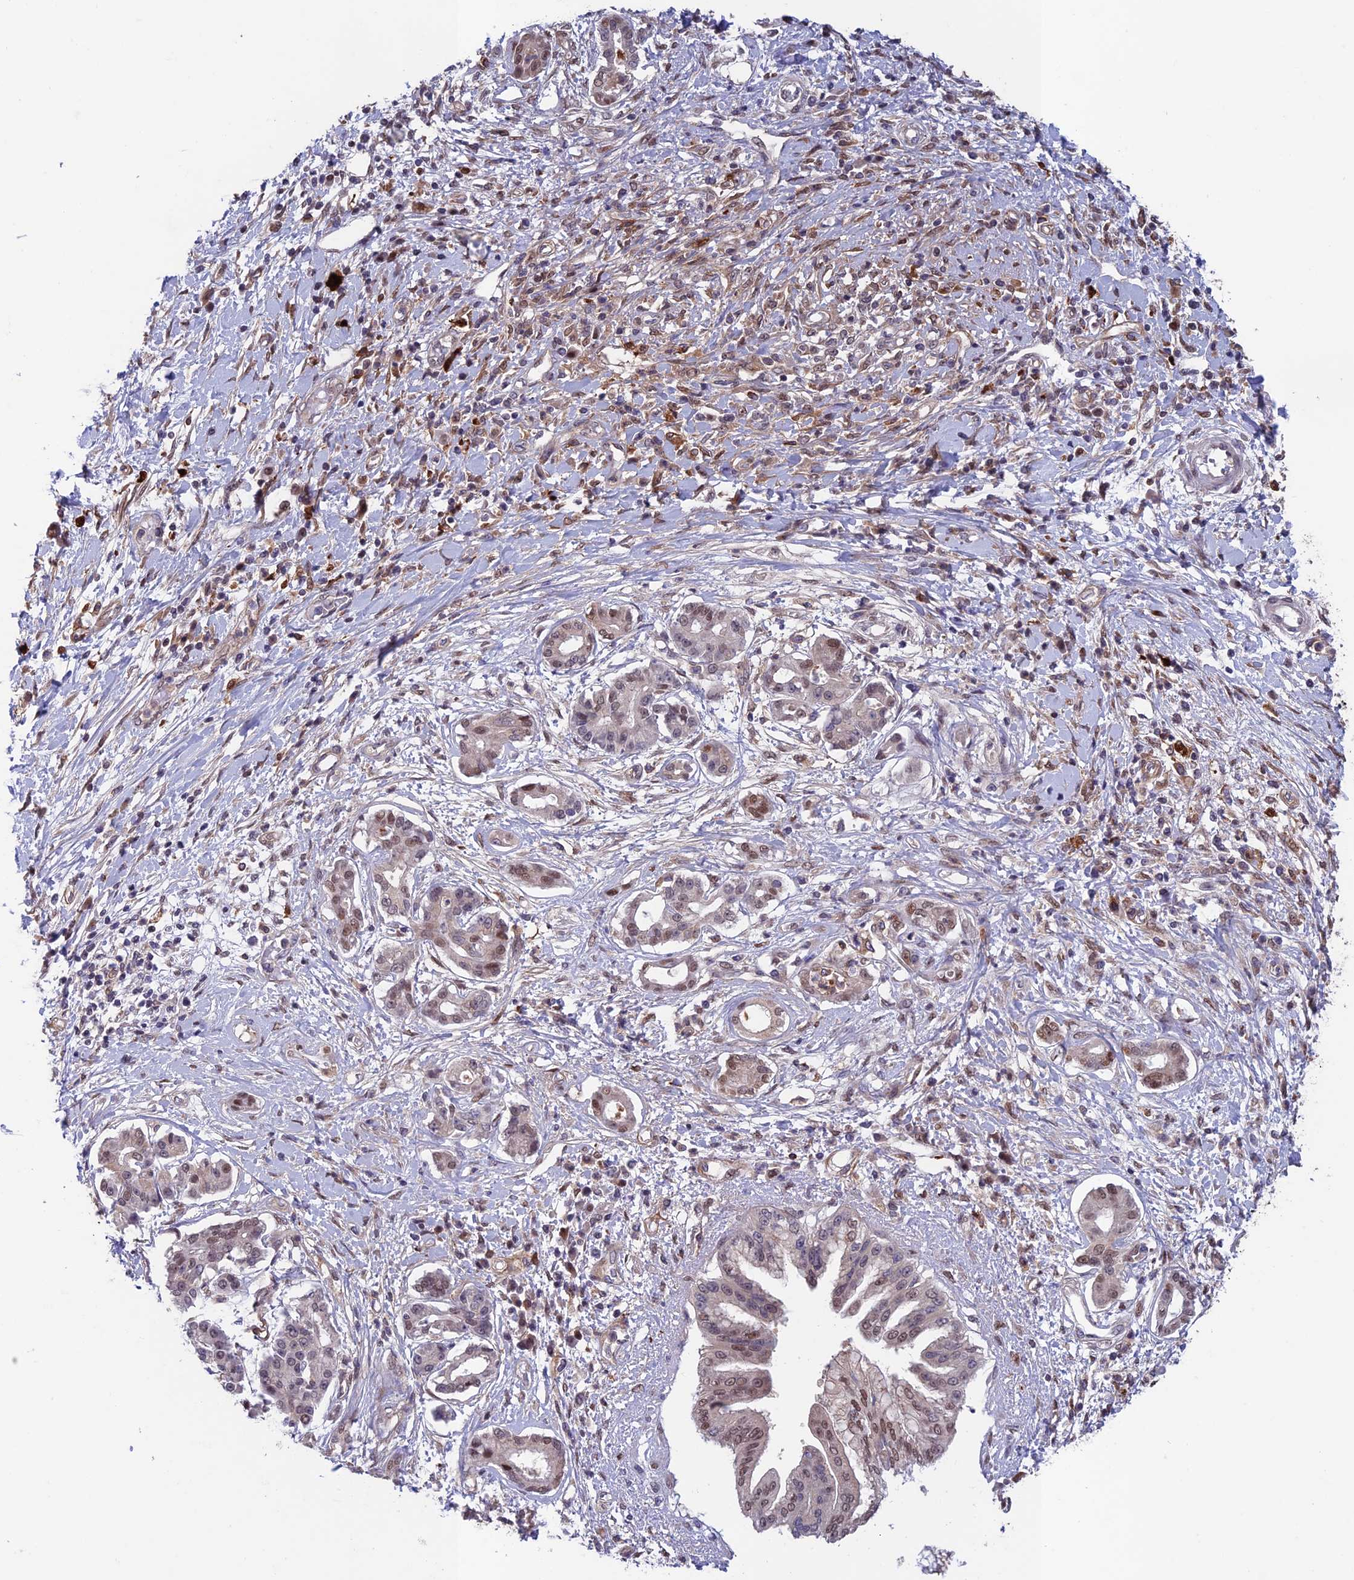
{"staining": {"intensity": "weak", "quantity": "25%-75%", "location": "nuclear"}, "tissue": "pancreatic cancer", "cell_type": "Tumor cells", "image_type": "cancer", "snomed": [{"axis": "morphology", "description": "Adenocarcinoma, NOS"}, {"axis": "topography", "description": "Pancreas"}], "caption": "Immunohistochemical staining of adenocarcinoma (pancreatic) exhibits weak nuclear protein staining in about 25%-75% of tumor cells.", "gene": "MAST2", "patient": {"sex": "female", "age": 56}}